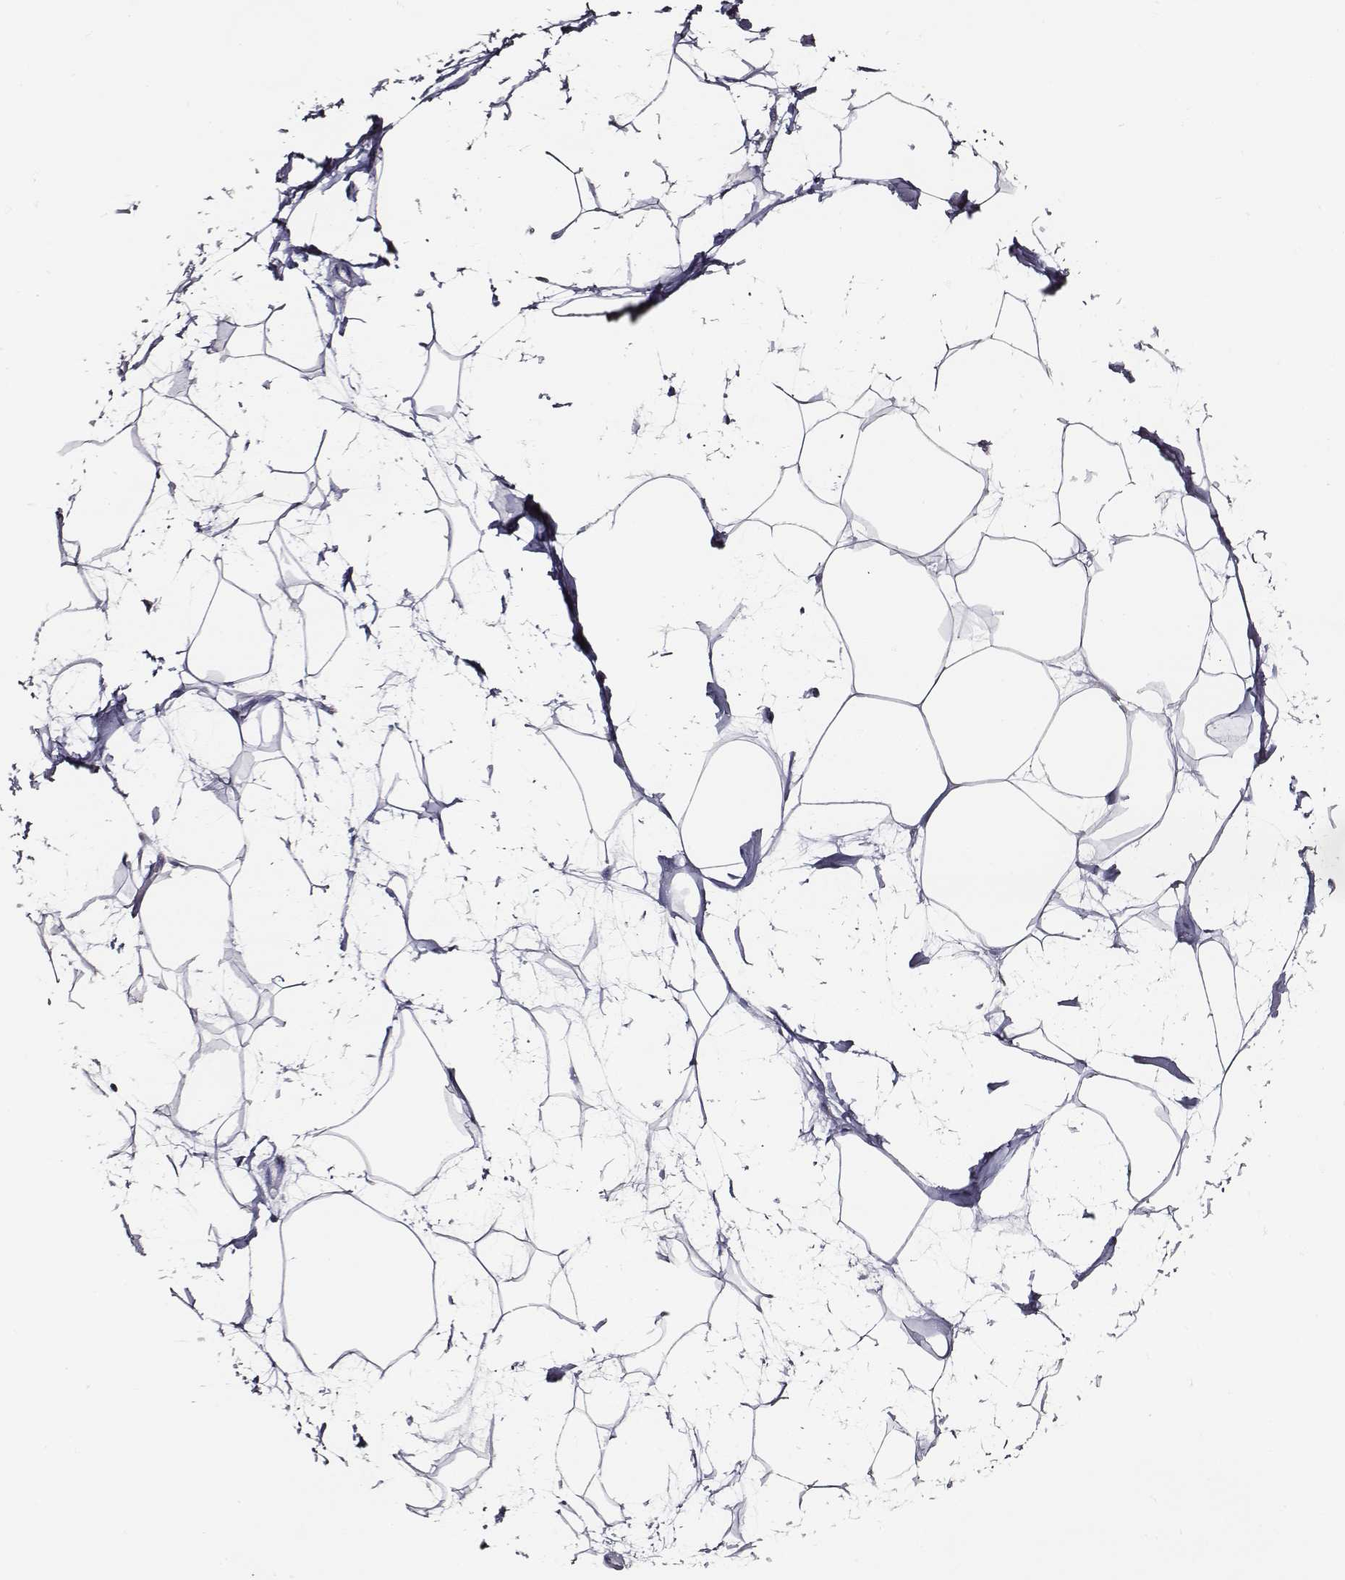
{"staining": {"intensity": "negative", "quantity": "none", "location": "none"}, "tissue": "breast", "cell_type": "Adipocytes", "image_type": "normal", "snomed": [{"axis": "morphology", "description": "Normal tissue, NOS"}, {"axis": "topography", "description": "Breast"}], "caption": "Immunohistochemical staining of benign breast exhibits no significant staining in adipocytes.", "gene": "AADAT", "patient": {"sex": "female", "age": 45}}